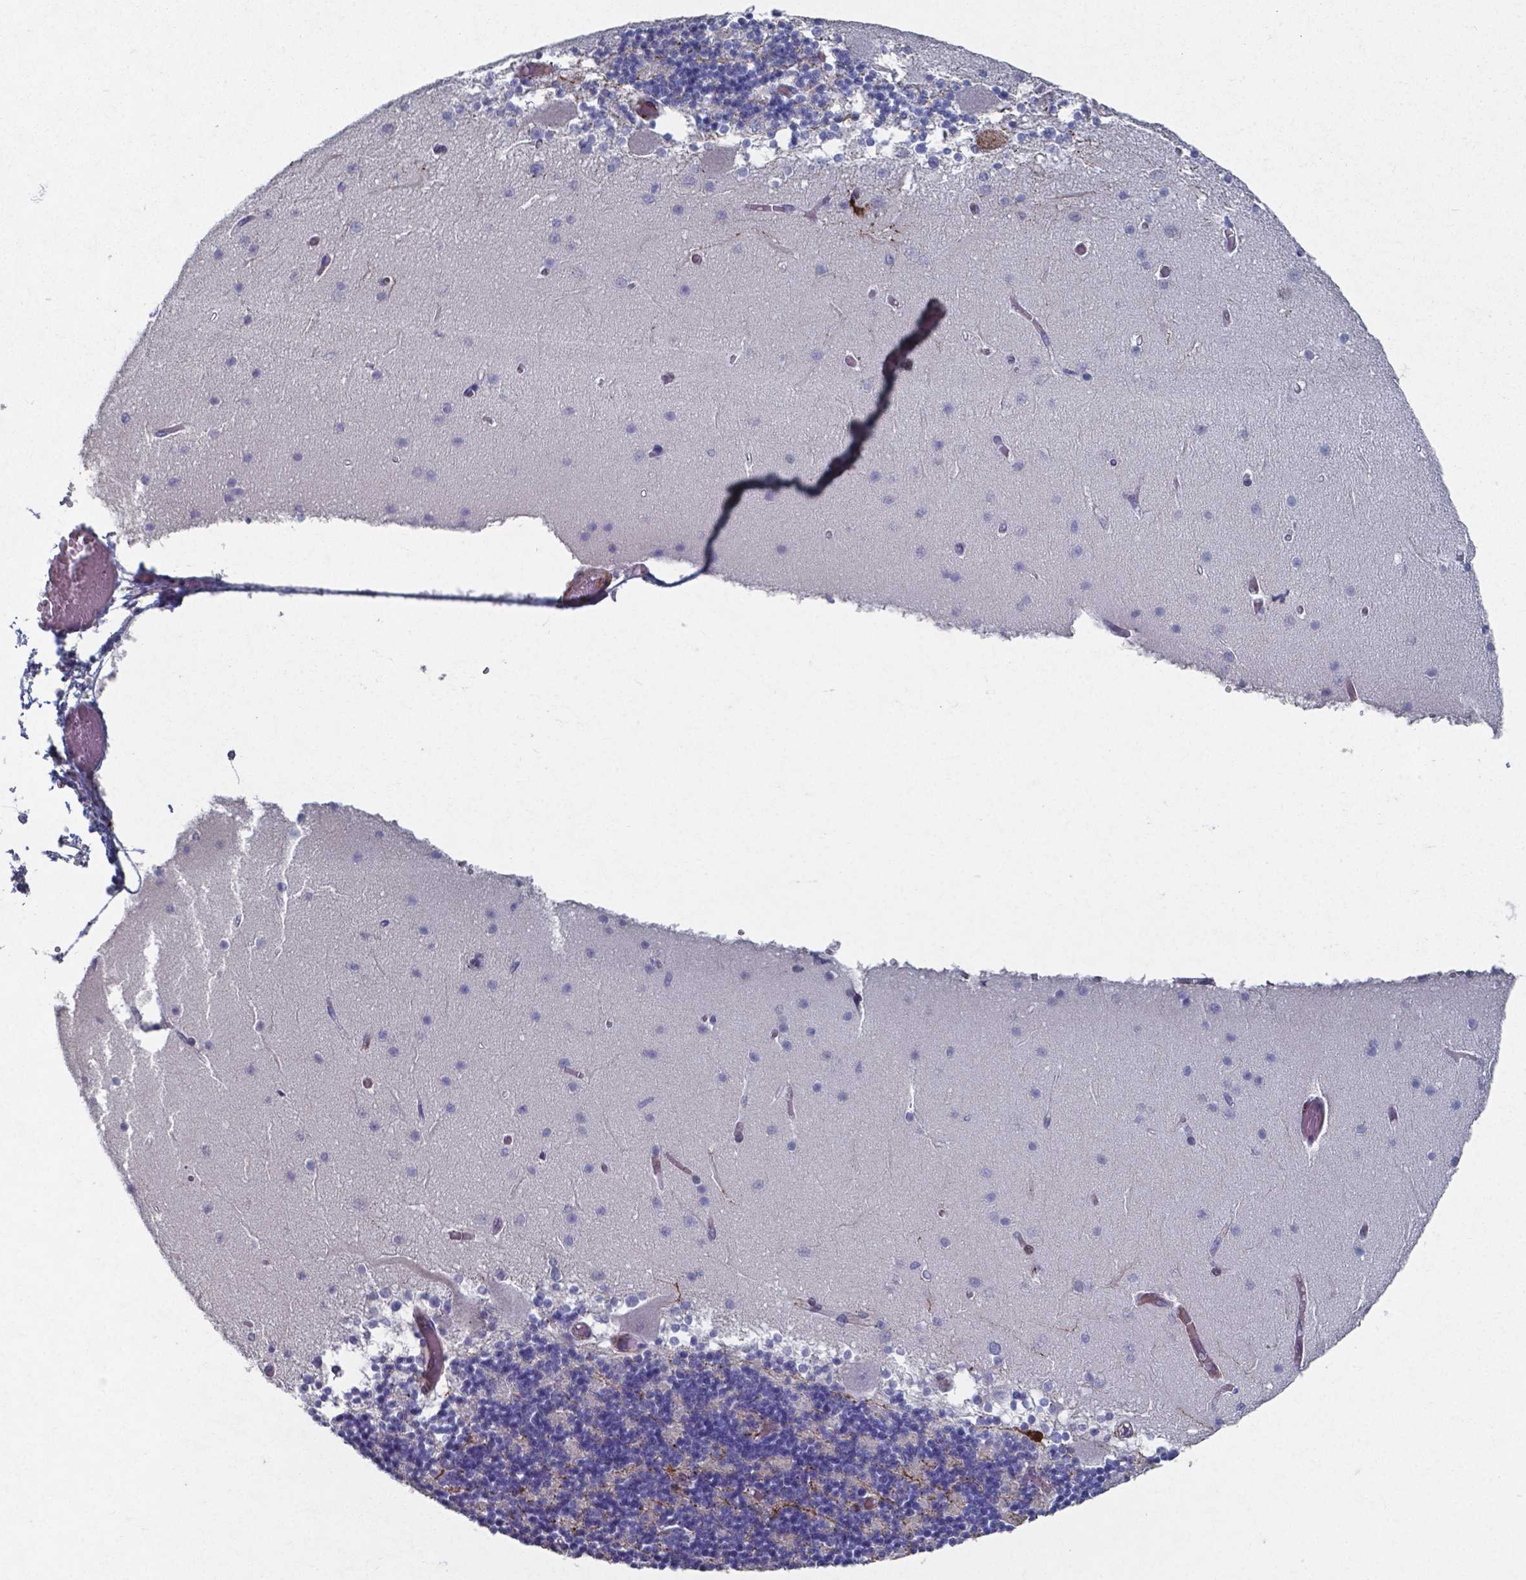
{"staining": {"intensity": "moderate", "quantity": "25%-75%", "location": "cytoplasmic/membranous"}, "tissue": "cerebellum", "cell_type": "Cells in granular layer", "image_type": "normal", "snomed": [{"axis": "morphology", "description": "Normal tissue, NOS"}, {"axis": "topography", "description": "Cerebellum"}], "caption": "Brown immunohistochemical staining in unremarkable cerebellum demonstrates moderate cytoplasmic/membranous positivity in approximately 25%-75% of cells in granular layer. The staining was performed using DAB (3,3'-diaminobenzidine), with brown indicating positive protein expression. Nuclei are stained blue with hematoxylin.", "gene": "PLA2R1", "patient": {"sex": "female", "age": 28}}